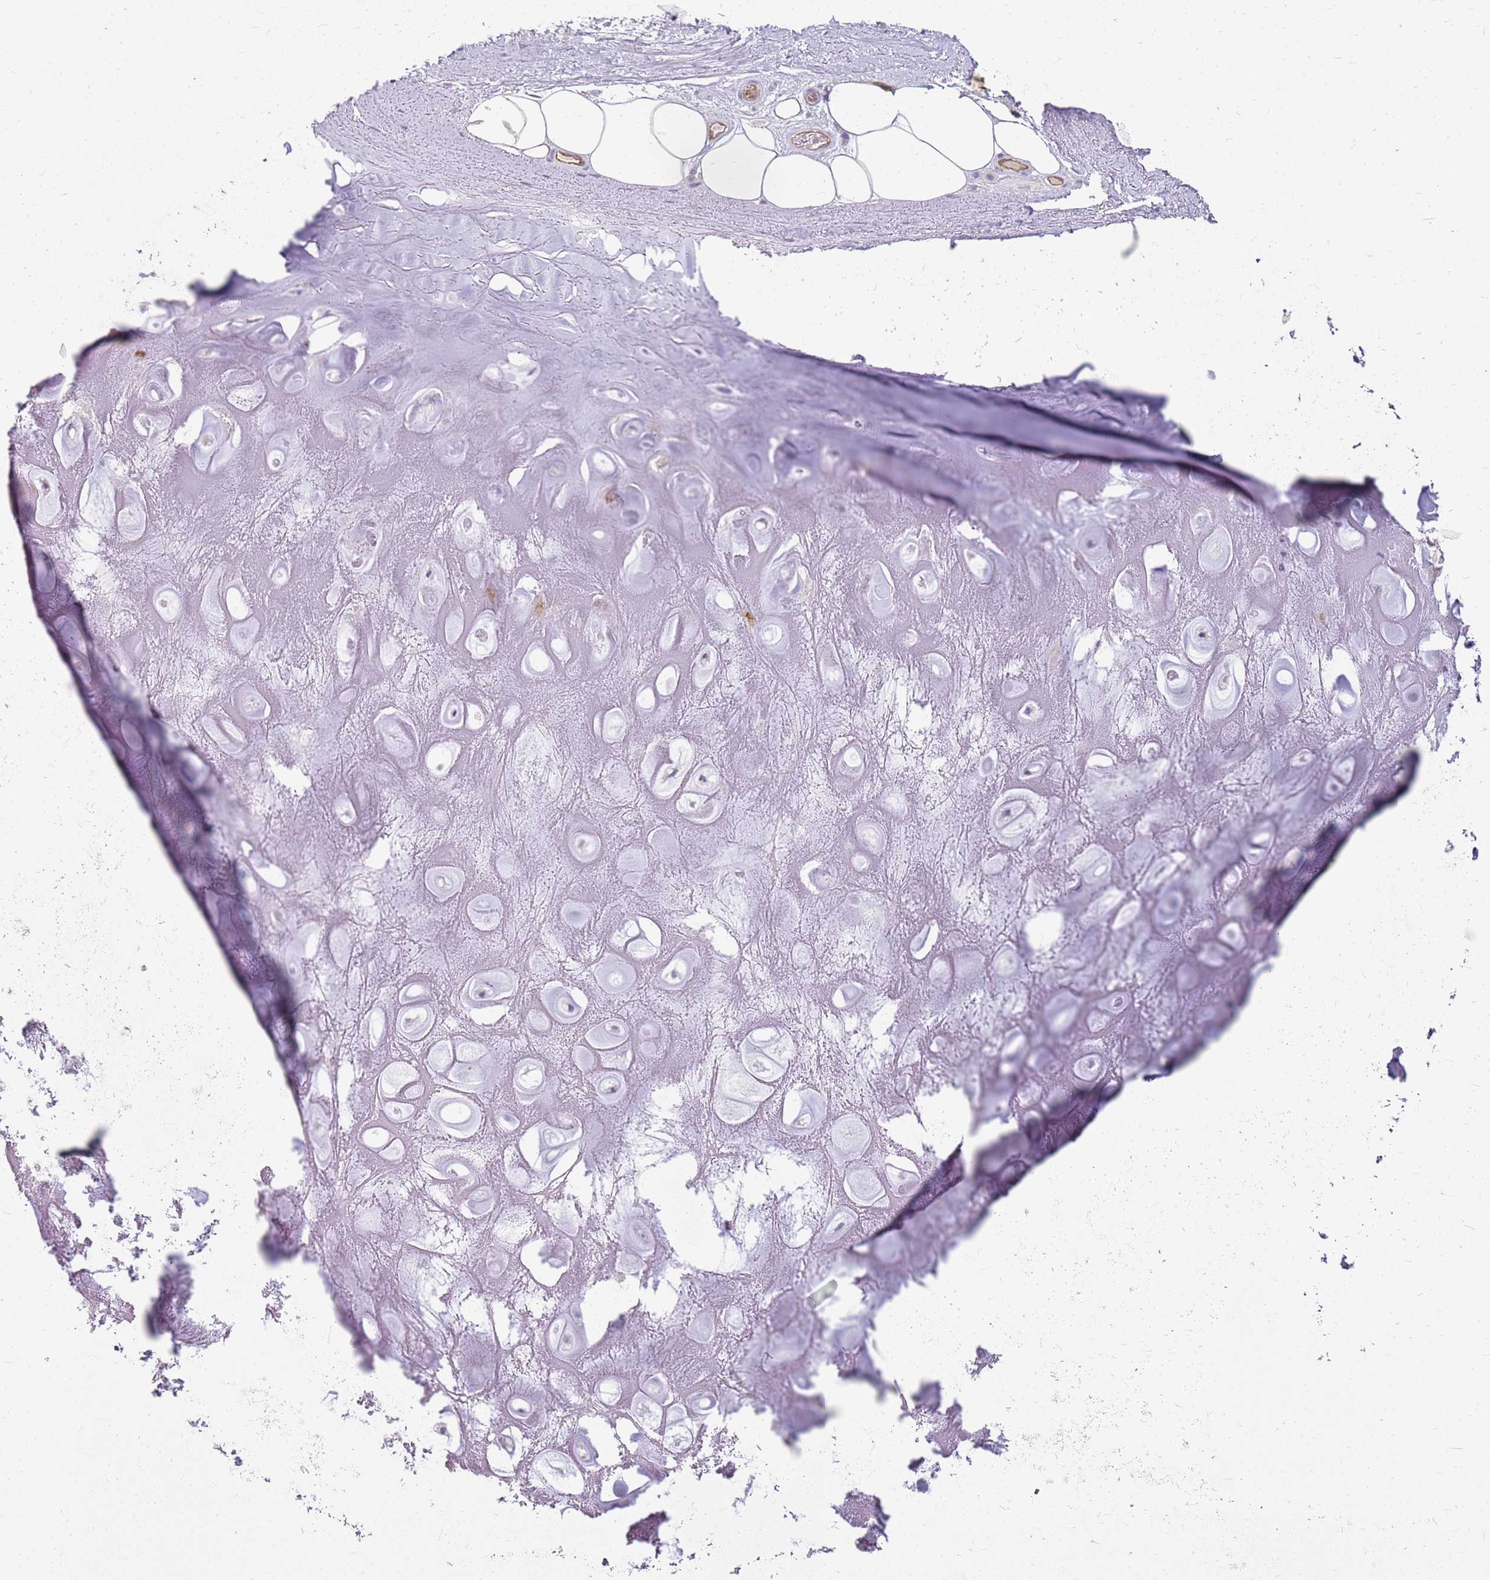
{"staining": {"intensity": "weak", "quantity": ">75%", "location": "cytoplasmic/membranous"}, "tissue": "adipose tissue", "cell_type": "Adipocytes", "image_type": "normal", "snomed": [{"axis": "morphology", "description": "Normal tissue, NOS"}, {"axis": "topography", "description": "Cartilage tissue"}], "caption": "Immunohistochemical staining of unremarkable human adipose tissue exhibits weak cytoplasmic/membranous protein positivity in approximately >75% of adipocytes.", "gene": "SULT1E1", "patient": {"sex": "male", "age": 81}}